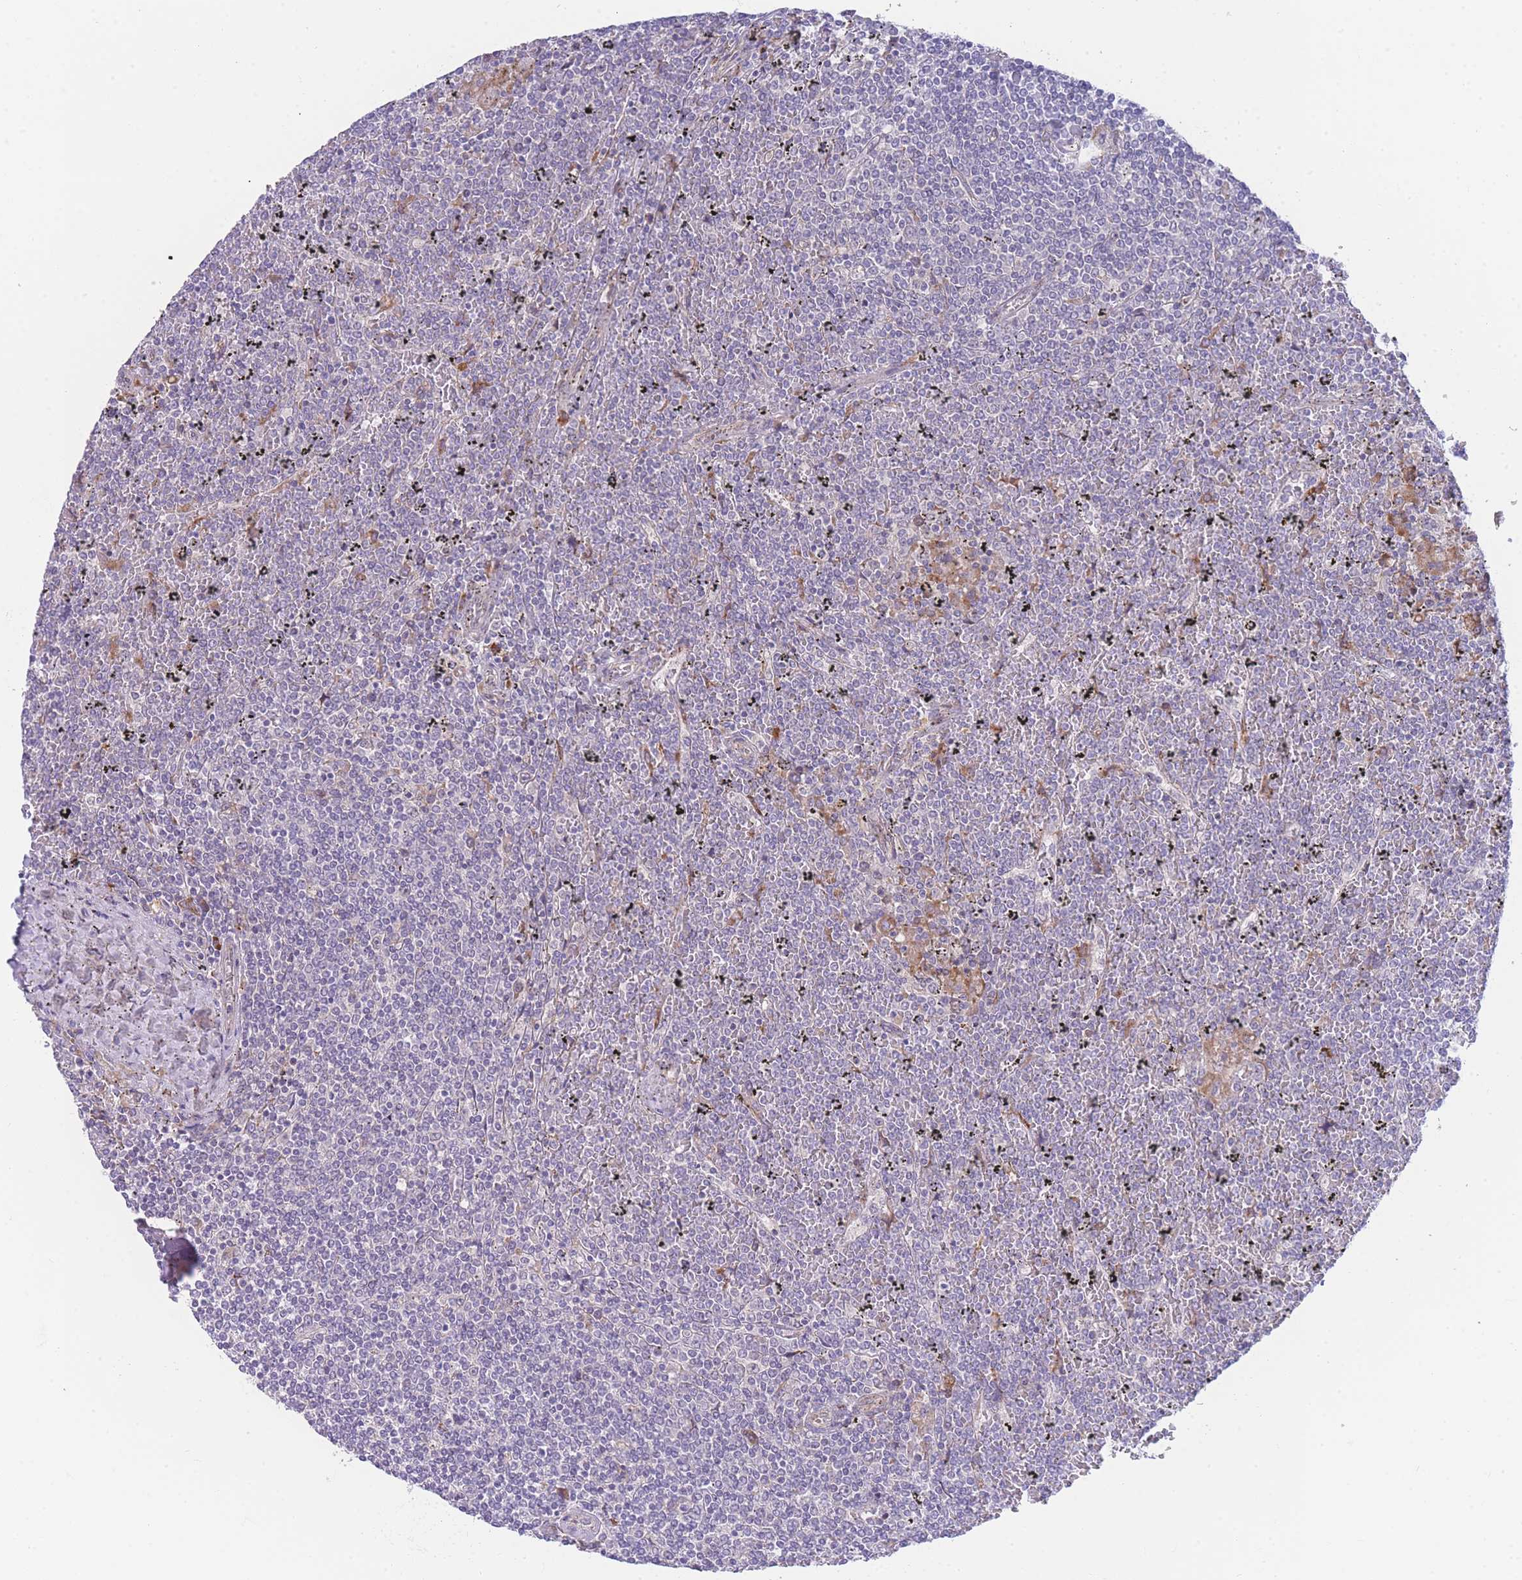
{"staining": {"intensity": "negative", "quantity": "none", "location": "none"}, "tissue": "lymphoma", "cell_type": "Tumor cells", "image_type": "cancer", "snomed": [{"axis": "morphology", "description": "Malignant lymphoma, non-Hodgkin's type, Low grade"}, {"axis": "topography", "description": "Spleen"}], "caption": "Lymphoma stained for a protein using immunohistochemistry (IHC) demonstrates no staining tumor cells.", "gene": "ZNF510", "patient": {"sex": "female", "age": 19}}